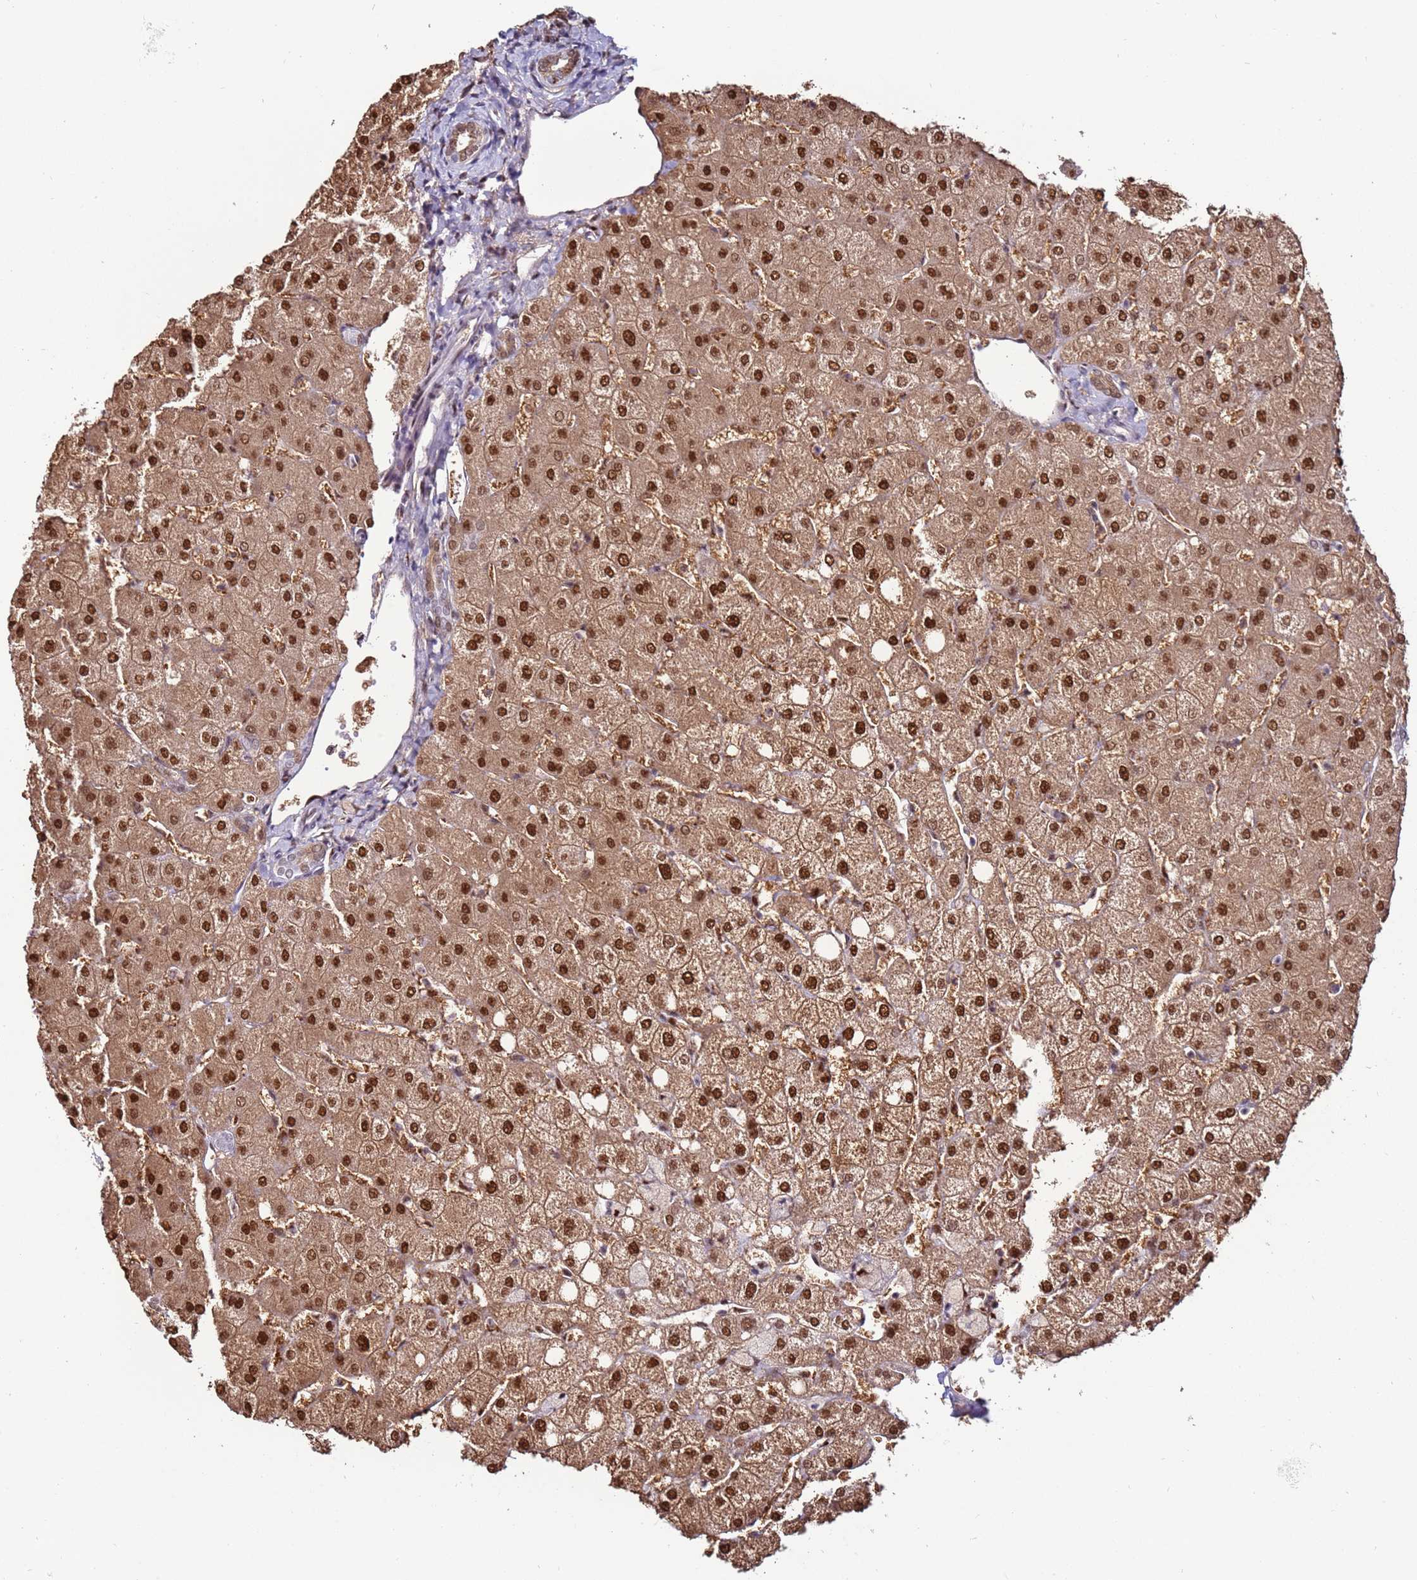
{"staining": {"intensity": "weak", "quantity": "25%-75%", "location": "cytoplasmic/membranous,nuclear"}, "tissue": "liver", "cell_type": "Cholangiocytes", "image_type": "normal", "snomed": [{"axis": "morphology", "description": "Normal tissue, NOS"}, {"axis": "topography", "description": "Liver"}], "caption": "IHC (DAB (3,3'-diaminobenzidine)) staining of unremarkable human liver displays weak cytoplasmic/membranous,nuclear protein staining in approximately 25%-75% of cholangiocytes.", "gene": "KPNA4", "patient": {"sex": "female", "age": 54}}